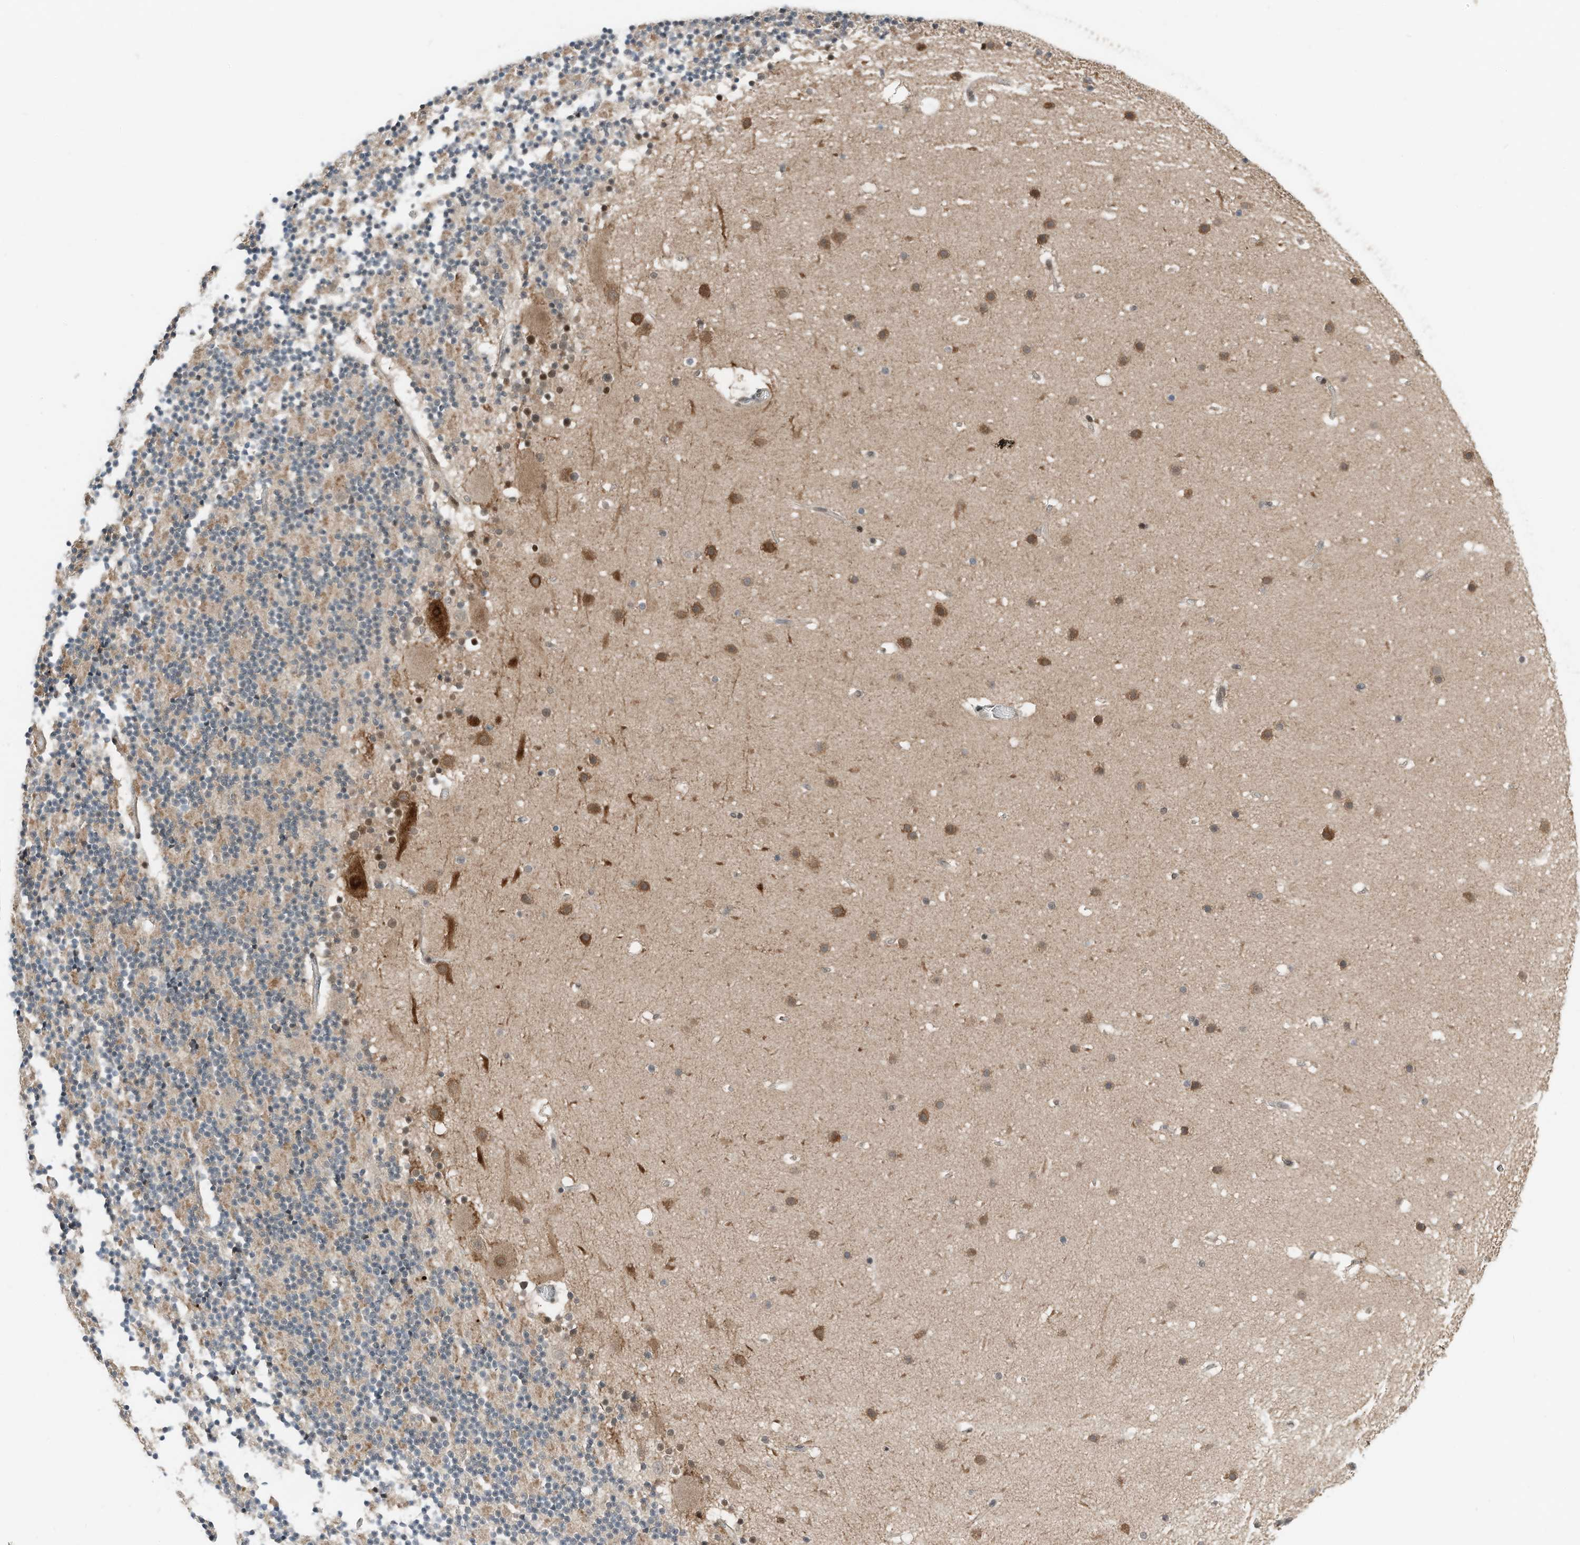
{"staining": {"intensity": "weak", "quantity": "25%-75%", "location": "cytoplasmic/membranous"}, "tissue": "cerebellum", "cell_type": "Cells in granular layer", "image_type": "normal", "snomed": [{"axis": "morphology", "description": "Normal tissue, NOS"}, {"axis": "topography", "description": "Cerebellum"}], "caption": "Immunohistochemical staining of normal human cerebellum exhibits 25%-75% levels of weak cytoplasmic/membranous protein positivity in approximately 25%-75% of cells in granular layer. (DAB IHC, brown staining for protein, blue staining for nuclei).", "gene": "RMND1", "patient": {"sex": "male", "age": 57}}